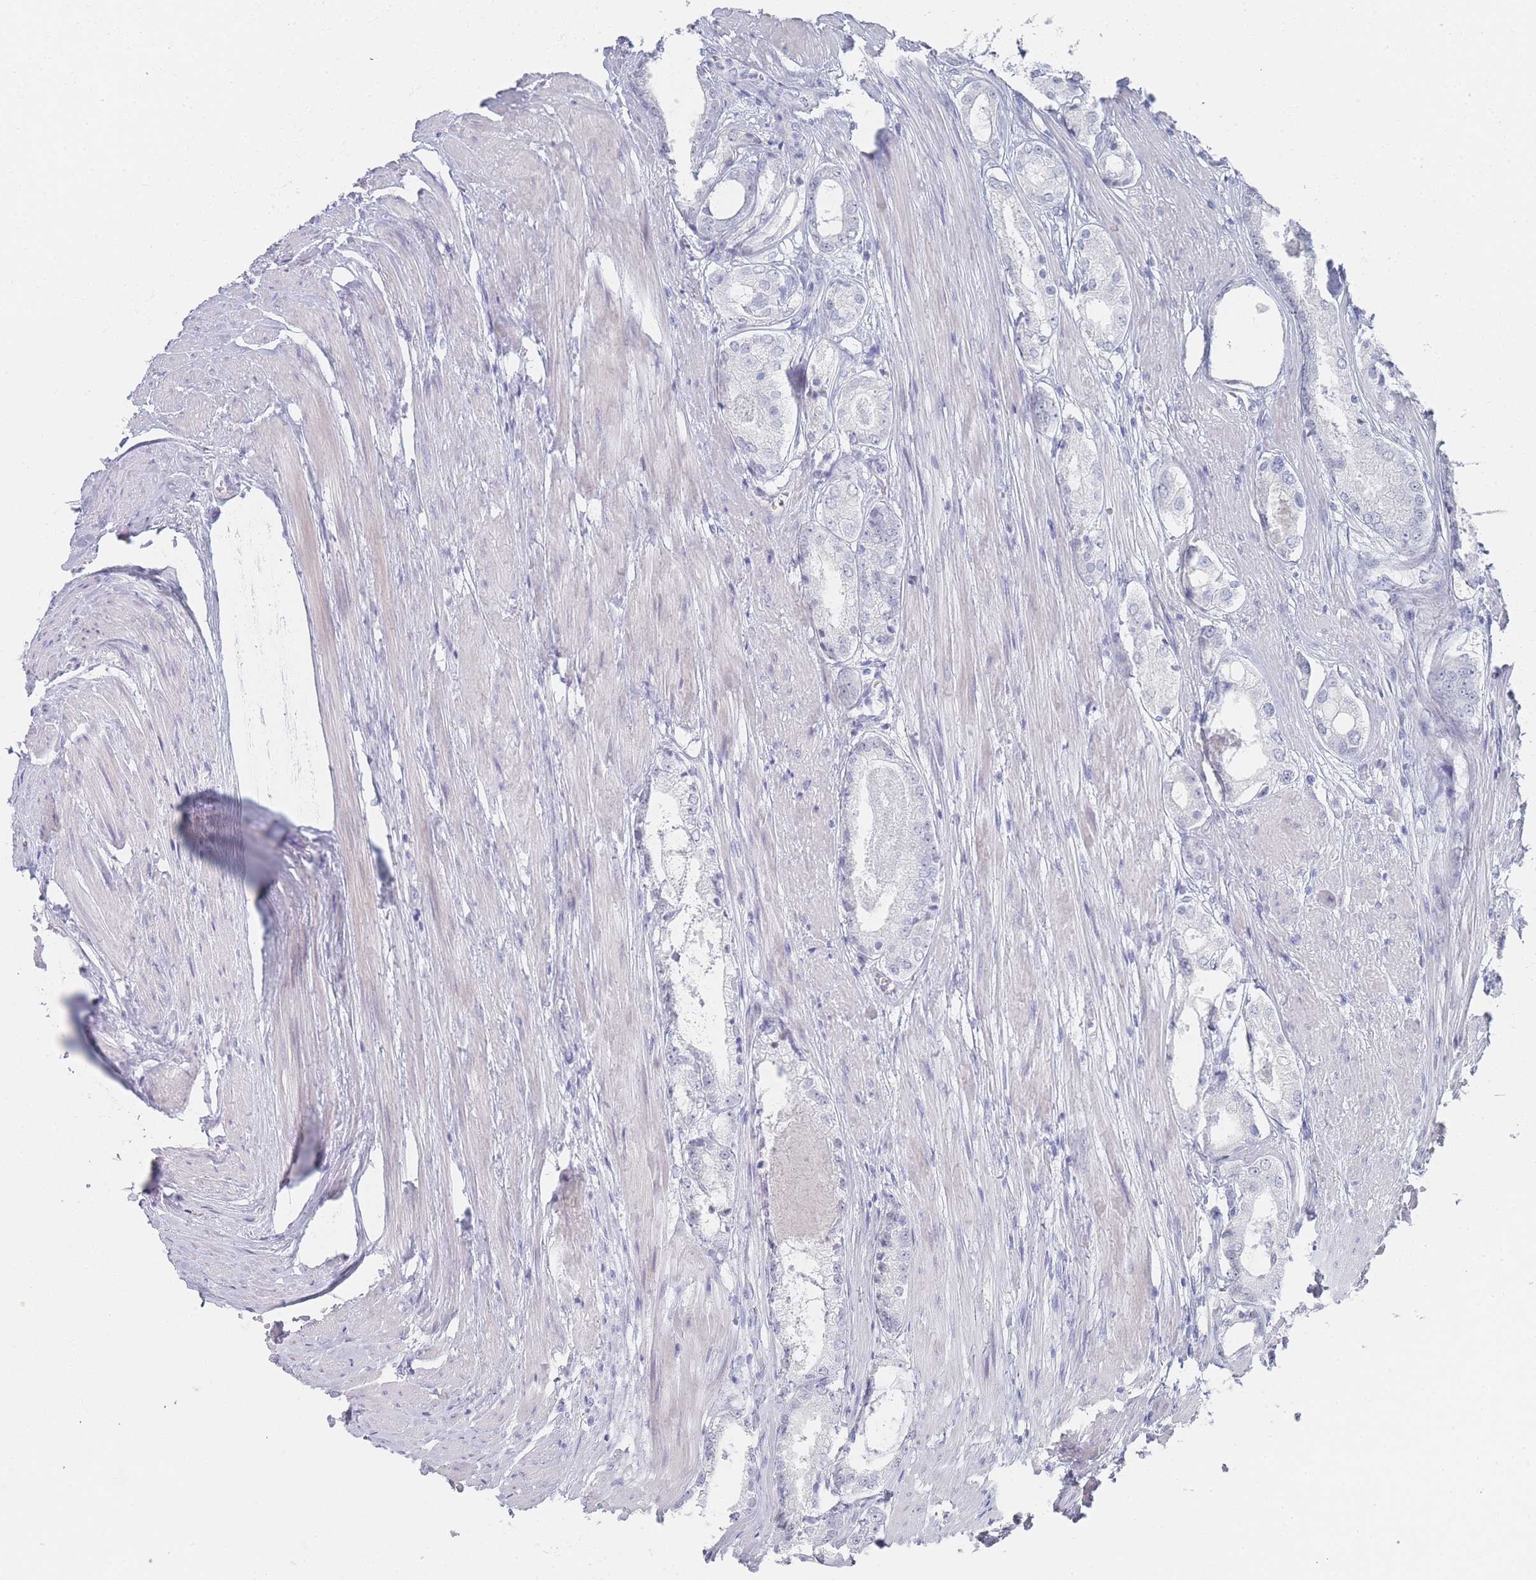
{"staining": {"intensity": "negative", "quantity": "none", "location": "none"}, "tissue": "prostate cancer", "cell_type": "Tumor cells", "image_type": "cancer", "snomed": [{"axis": "morphology", "description": "Adenocarcinoma, Low grade"}, {"axis": "topography", "description": "Prostate"}], "caption": "Photomicrograph shows no protein expression in tumor cells of prostate cancer (low-grade adenocarcinoma) tissue.", "gene": "IMPG1", "patient": {"sex": "male", "age": 68}}